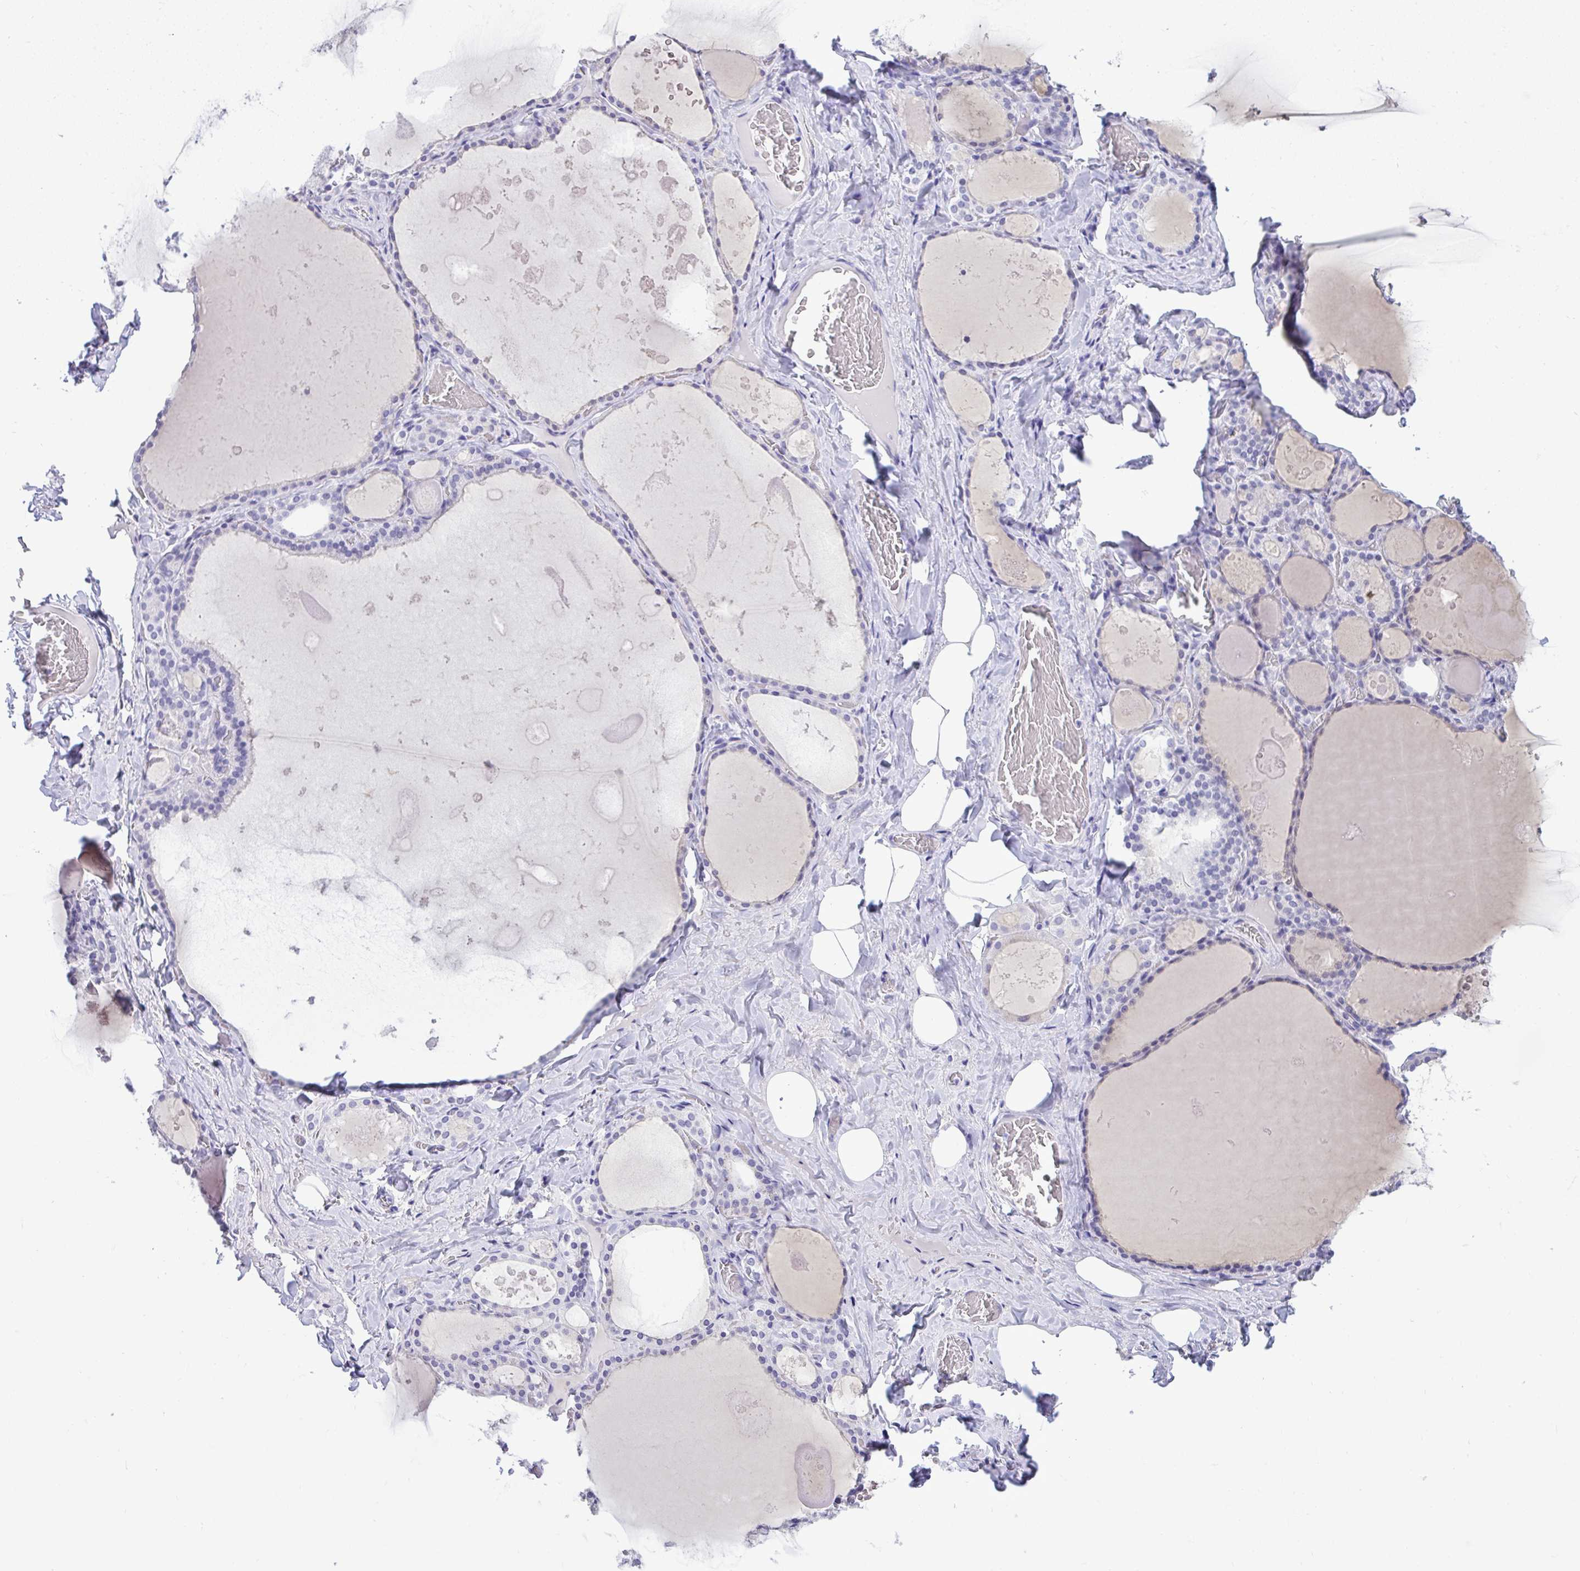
{"staining": {"intensity": "negative", "quantity": "none", "location": "none"}, "tissue": "thyroid gland", "cell_type": "Glandular cells", "image_type": "normal", "snomed": [{"axis": "morphology", "description": "Normal tissue, NOS"}, {"axis": "topography", "description": "Thyroid gland"}], "caption": "Glandular cells are negative for protein expression in normal human thyroid gland. (DAB immunohistochemistry (IHC), high magnification).", "gene": "PRM2", "patient": {"sex": "male", "age": 56}}